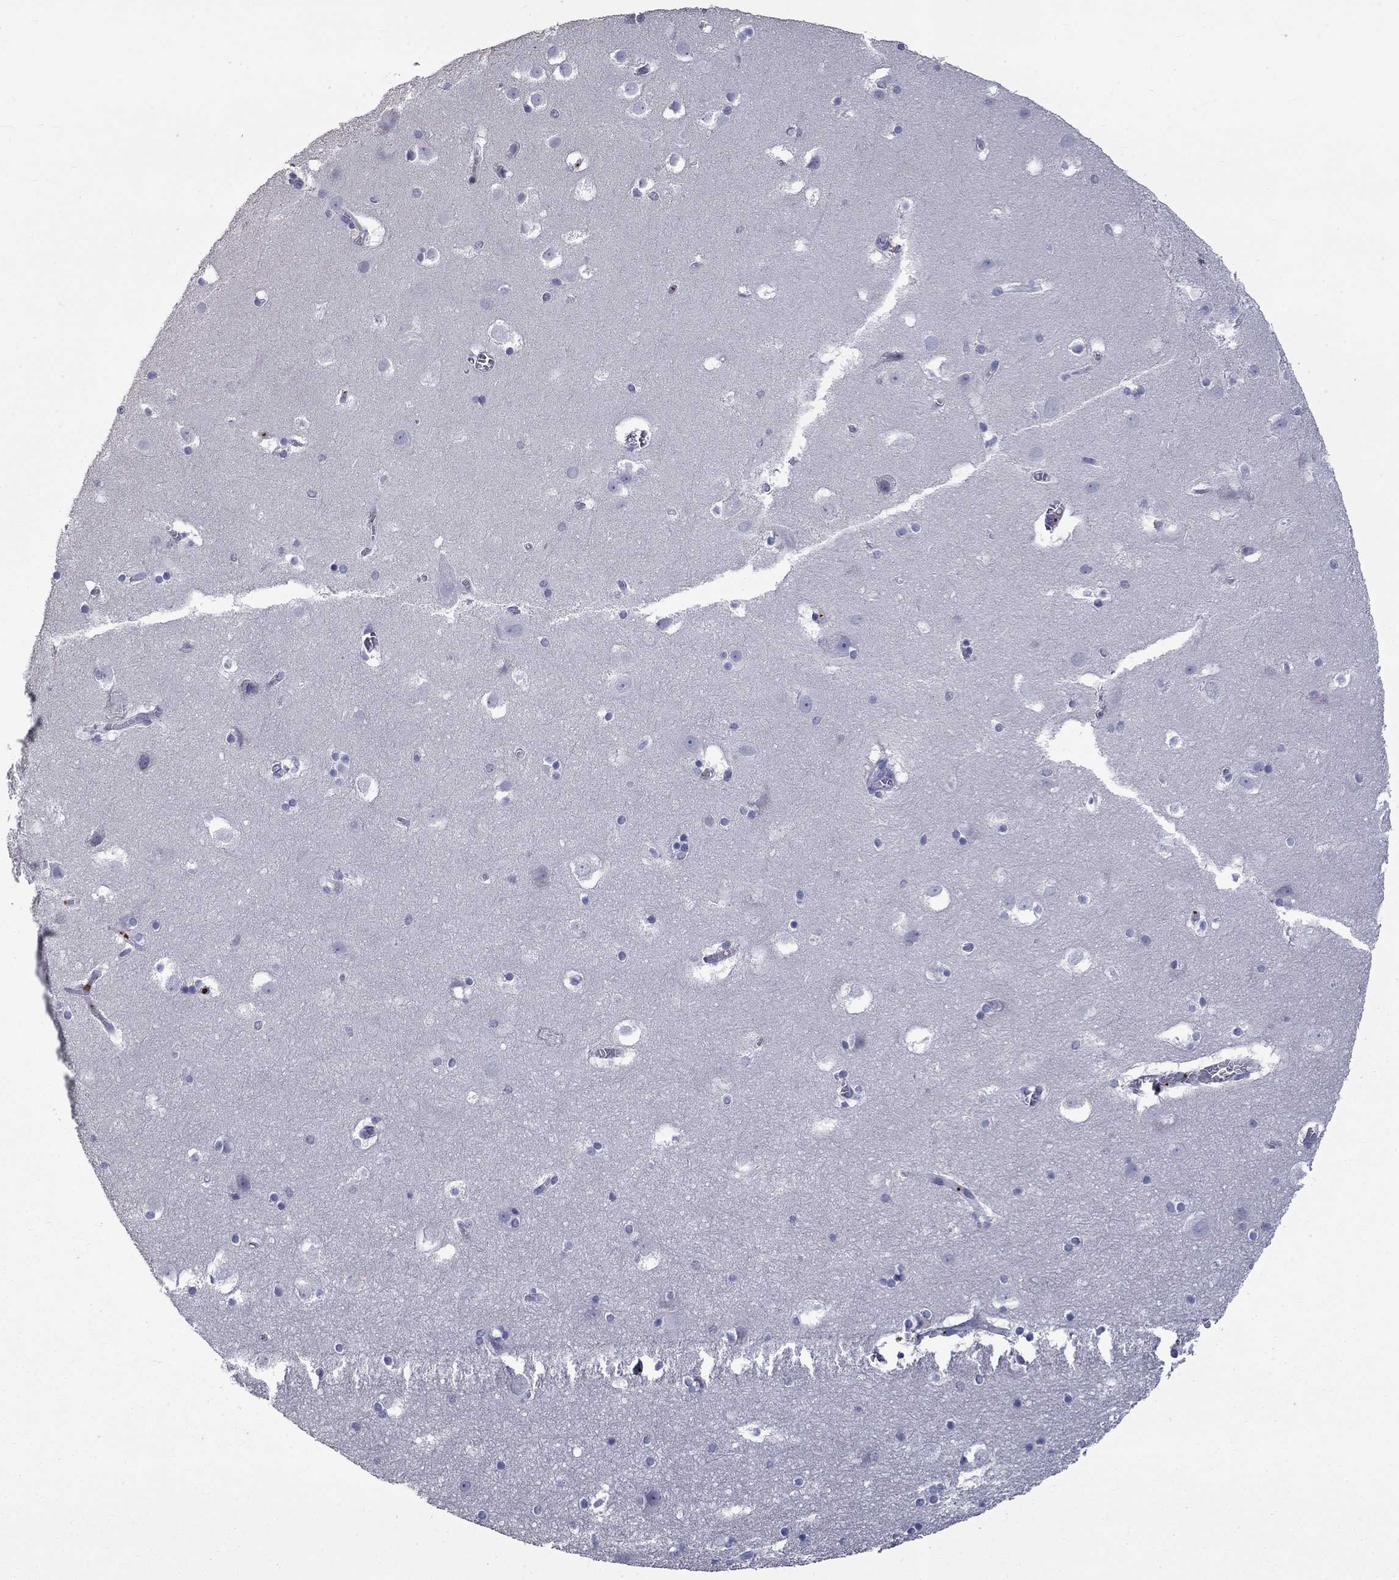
{"staining": {"intensity": "negative", "quantity": "none", "location": "none"}, "tissue": "hippocampus", "cell_type": "Glial cells", "image_type": "normal", "snomed": [{"axis": "morphology", "description": "Normal tissue, NOS"}, {"axis": "topography", "description": "Hippocampus"}], "caption": "An IHC photomicrograph of normal hippocampus is shown. There is no staining in glial cells of hippocampus.", "gene": "PLEK", "patient": {"sex": "male", "age": 45}}